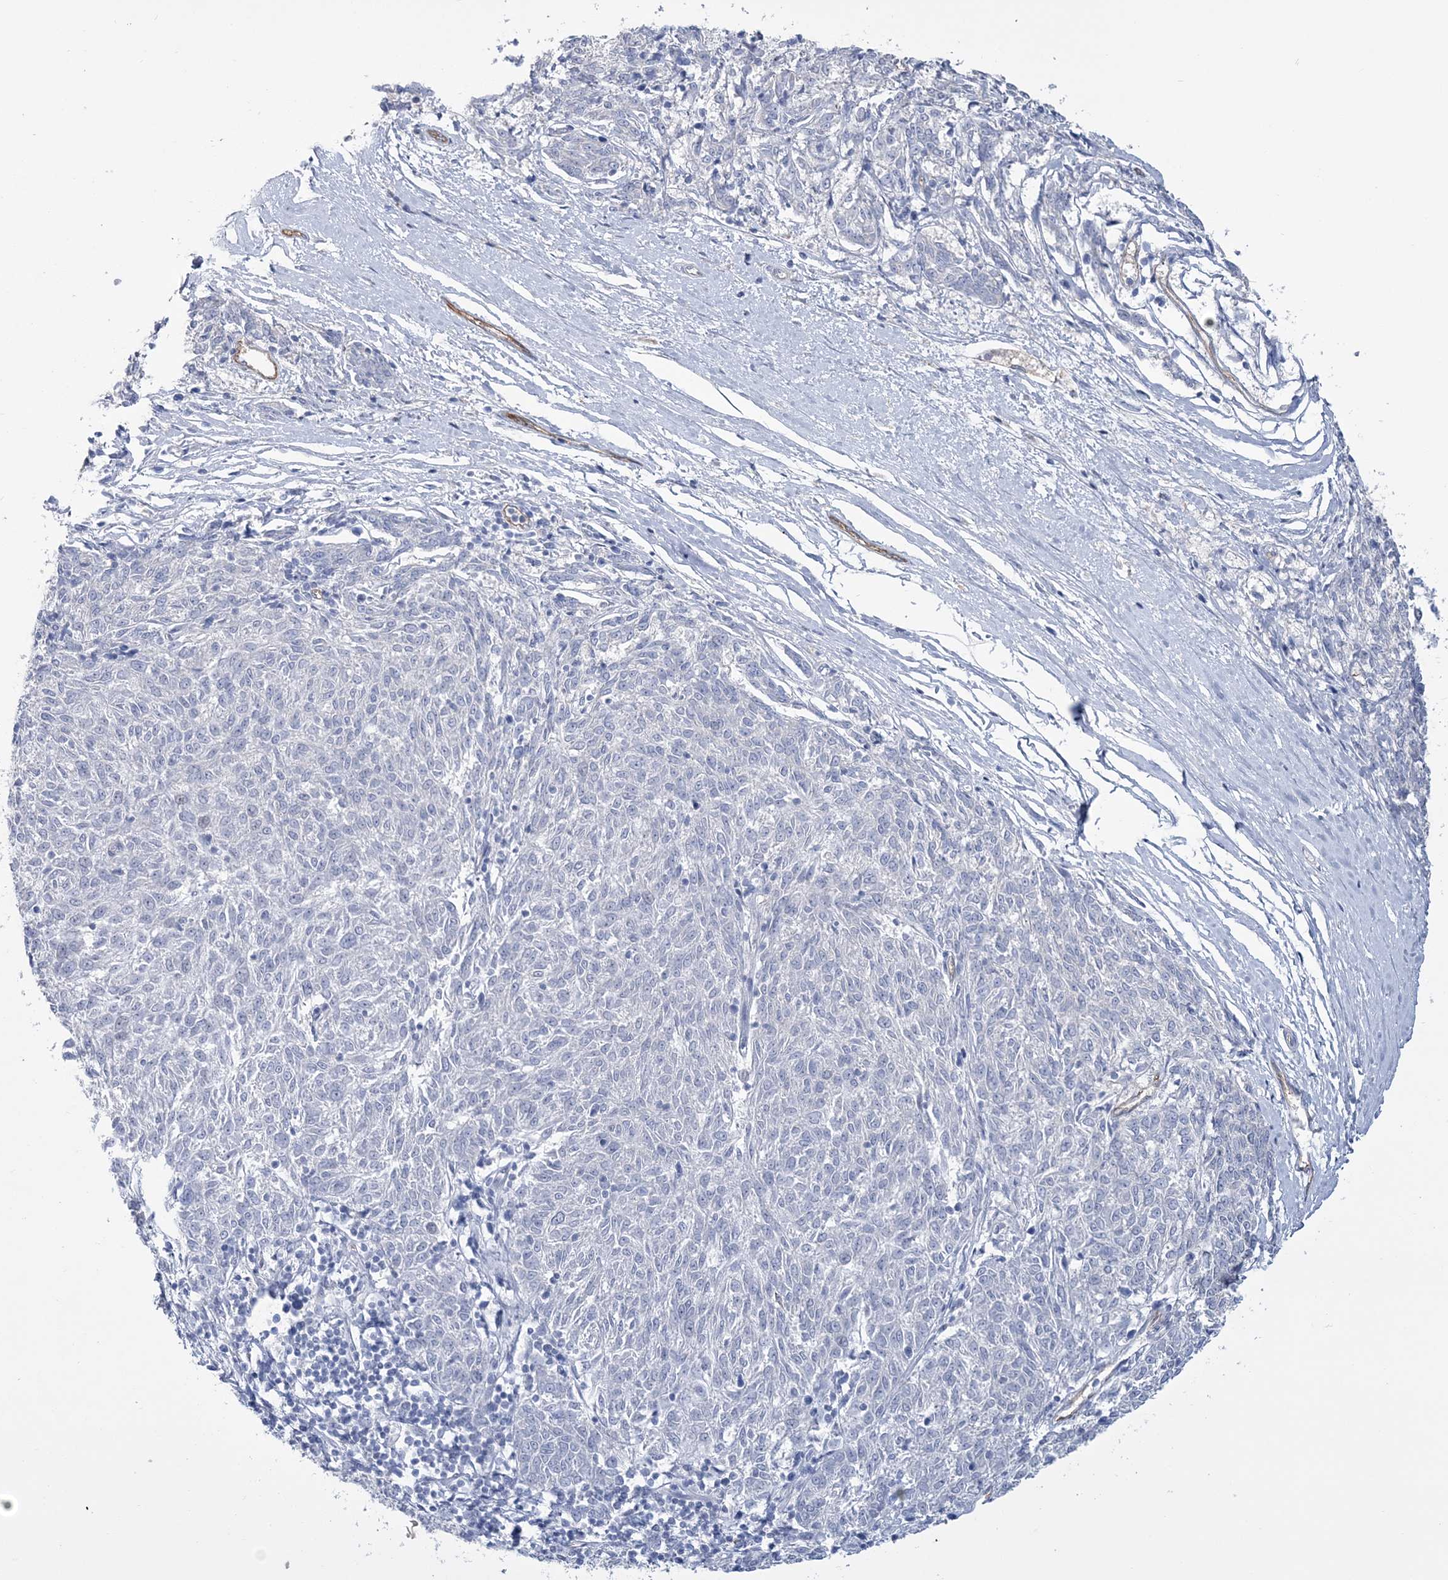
{"staining": {"intensity": "negative", "quantity": "none", "location": "none"}, "tissue": "melanoma", "cell_type": "Tumor cells", "image_type": "cancer", "snomed": [{"axis": "morphology", "description": "Malignant melanoma, NOS"}, {"axis": "topography", "description": "Skin"}], "caption": "There is no significant positivity in tumor cells of melanoma.", "gene": "RAB11FIP5", "patient": {"sex": "female", "age": 72}}